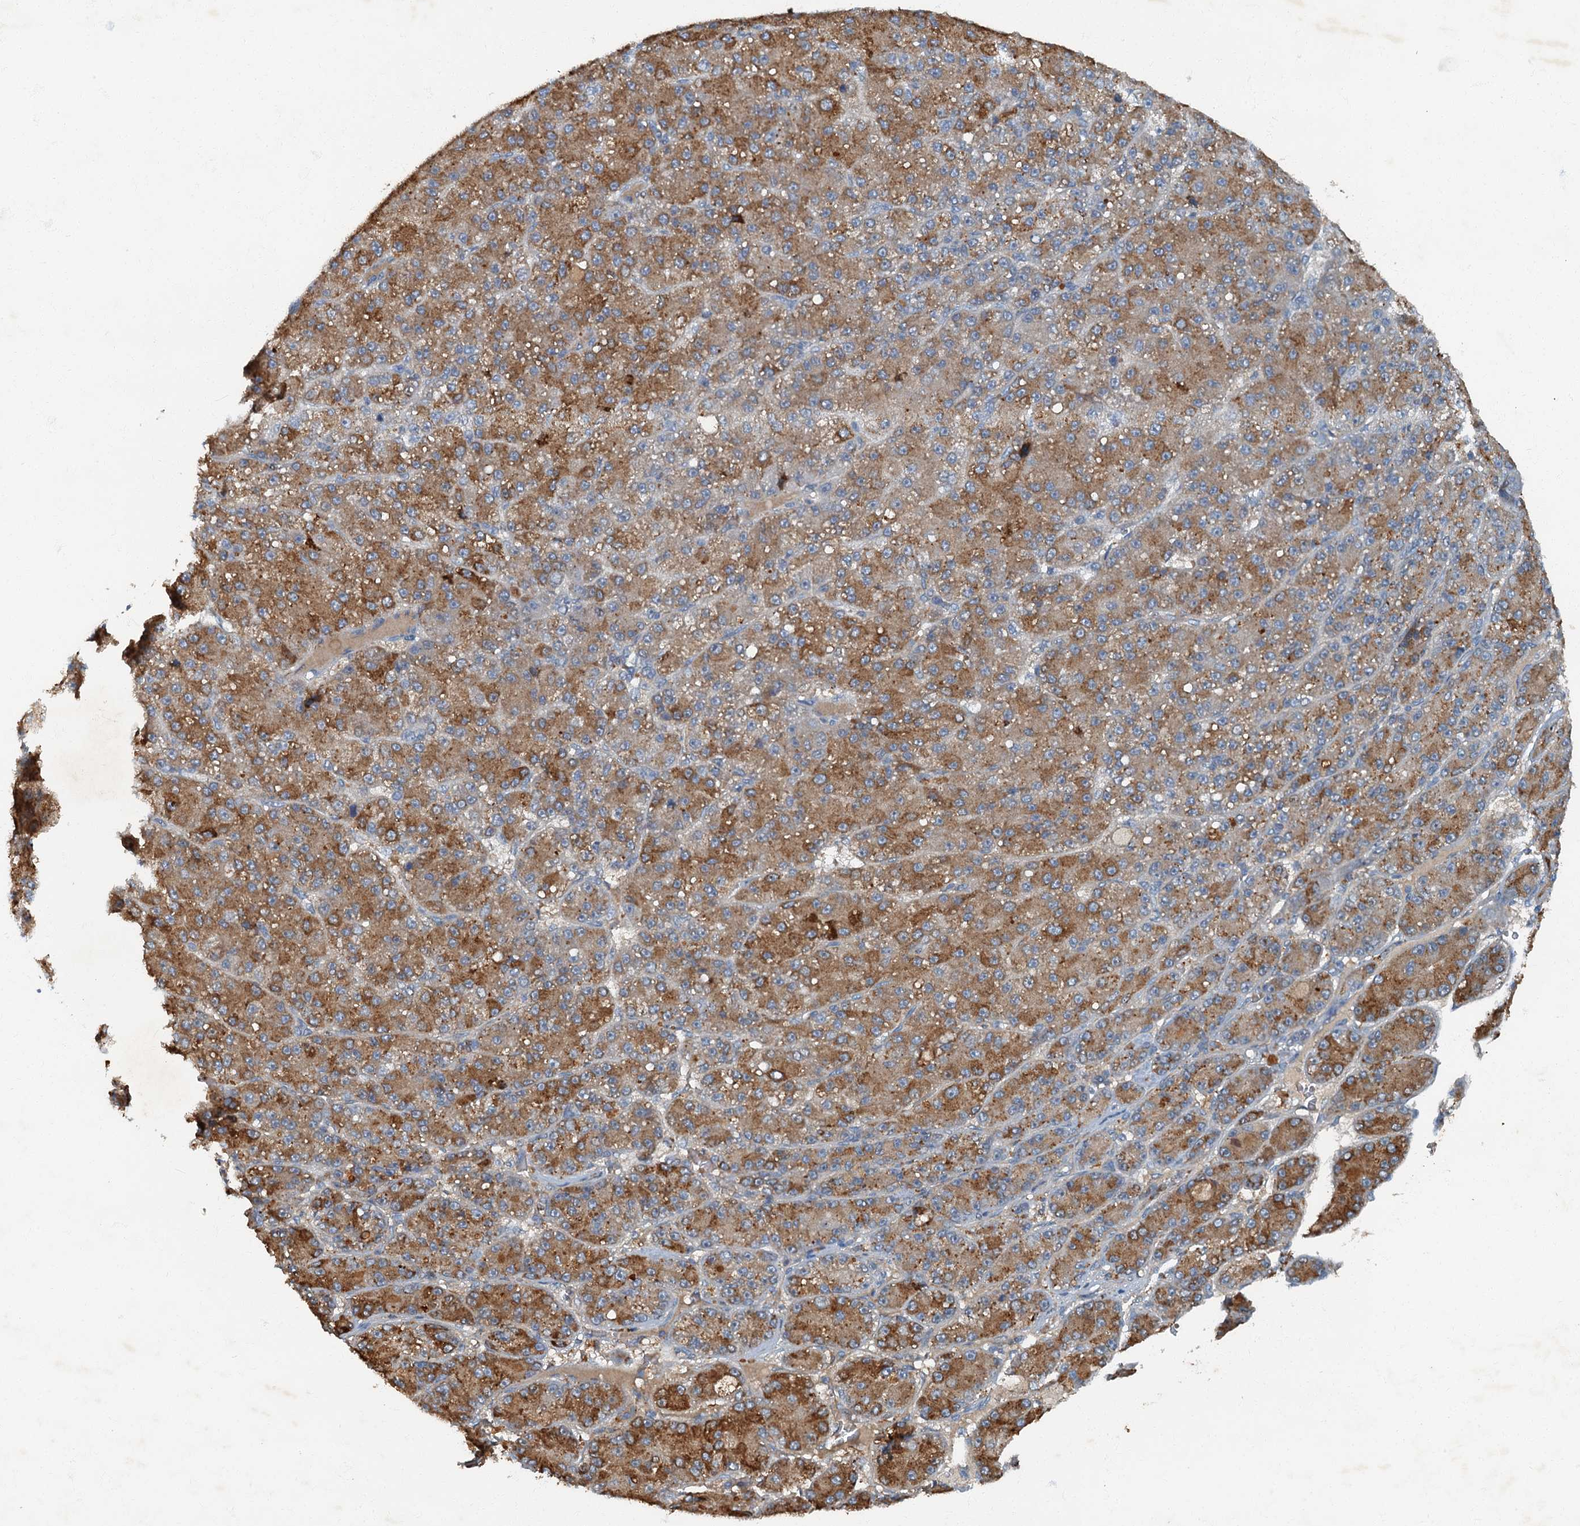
{"staining": {"intensity": "moderate", "quantity": ">75%", "location": "cytoplasmic/membranous"}, "tissue": "liver cancer", "cell_type": "Tumor cells", "image_type": "cancer", "snomed": [{"axis": "morphology", "description": "Carcinoma, Hepatocellular, NOS"}, {"axis": "topography", "description": "Liver"}], "caption": "Immunohistochemical staining of liver hepatocellular carcinoma reveals medium levels of moderate cytoplasmic/membranous positivity in about >75% of tumor cells.", "gene": "ARL11", "patient": {"sex": "male", "age": 67}}